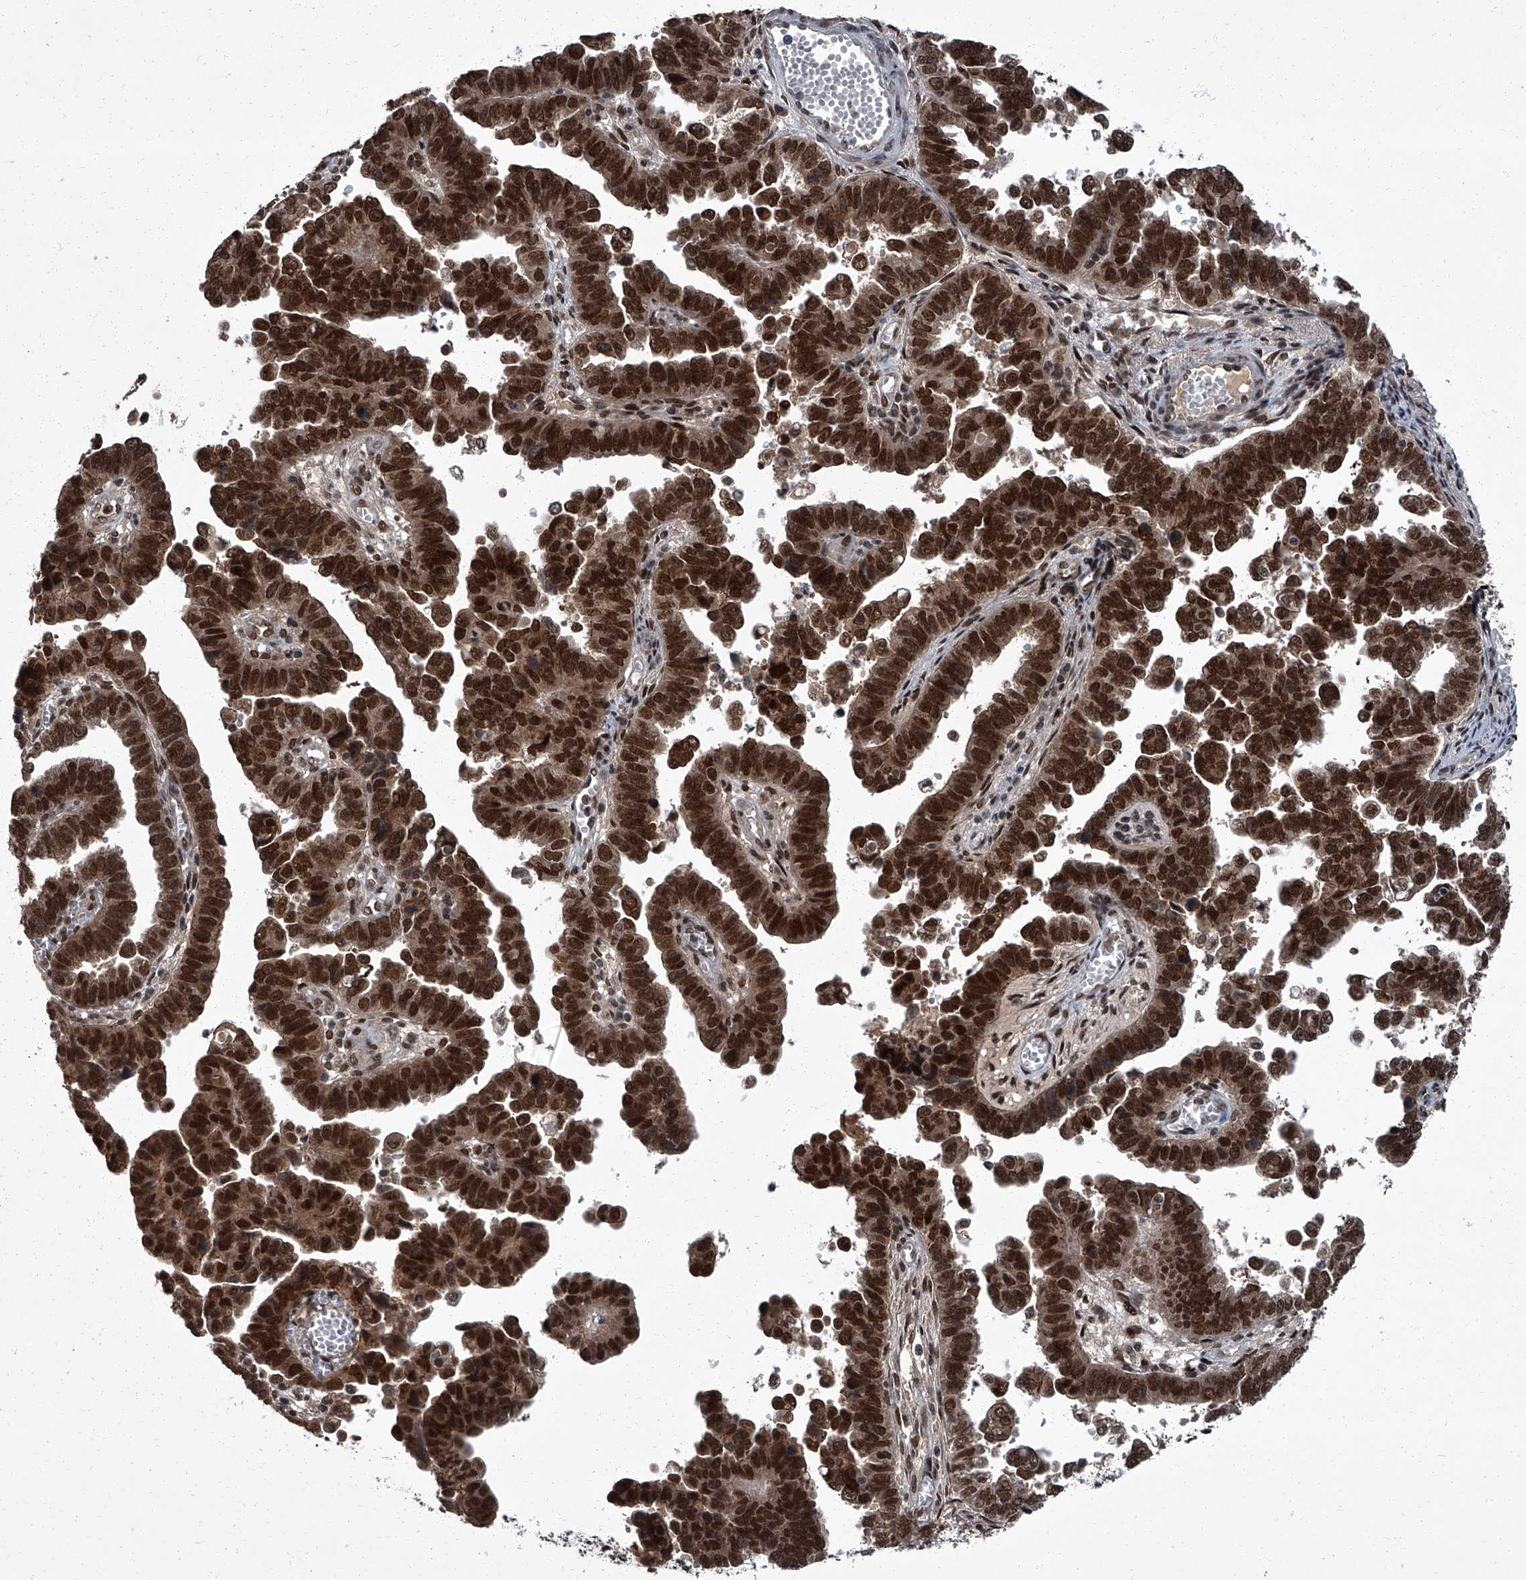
{"staining": {"intensity": "strong", "quantity": ">75%", "location": "cytoplasmic/membranous,nuclear"}, "tissue": "endometrial cancer", "cell_type": "Tumor cells", "image_type": "cancer", "snomed": [{"axis": "morphology", "description": "Adenocarcinoma, NOS"}, {"axis": "topography", "description": "Endometrium"}], "caption": "A brown stain highlights strong cytoplasmic/membranous and nuclear staining of a protein in human endometrial cancer tumor cells.", "gene": "ZNF518B", "patient": {"sex": "female", "age": 75}}